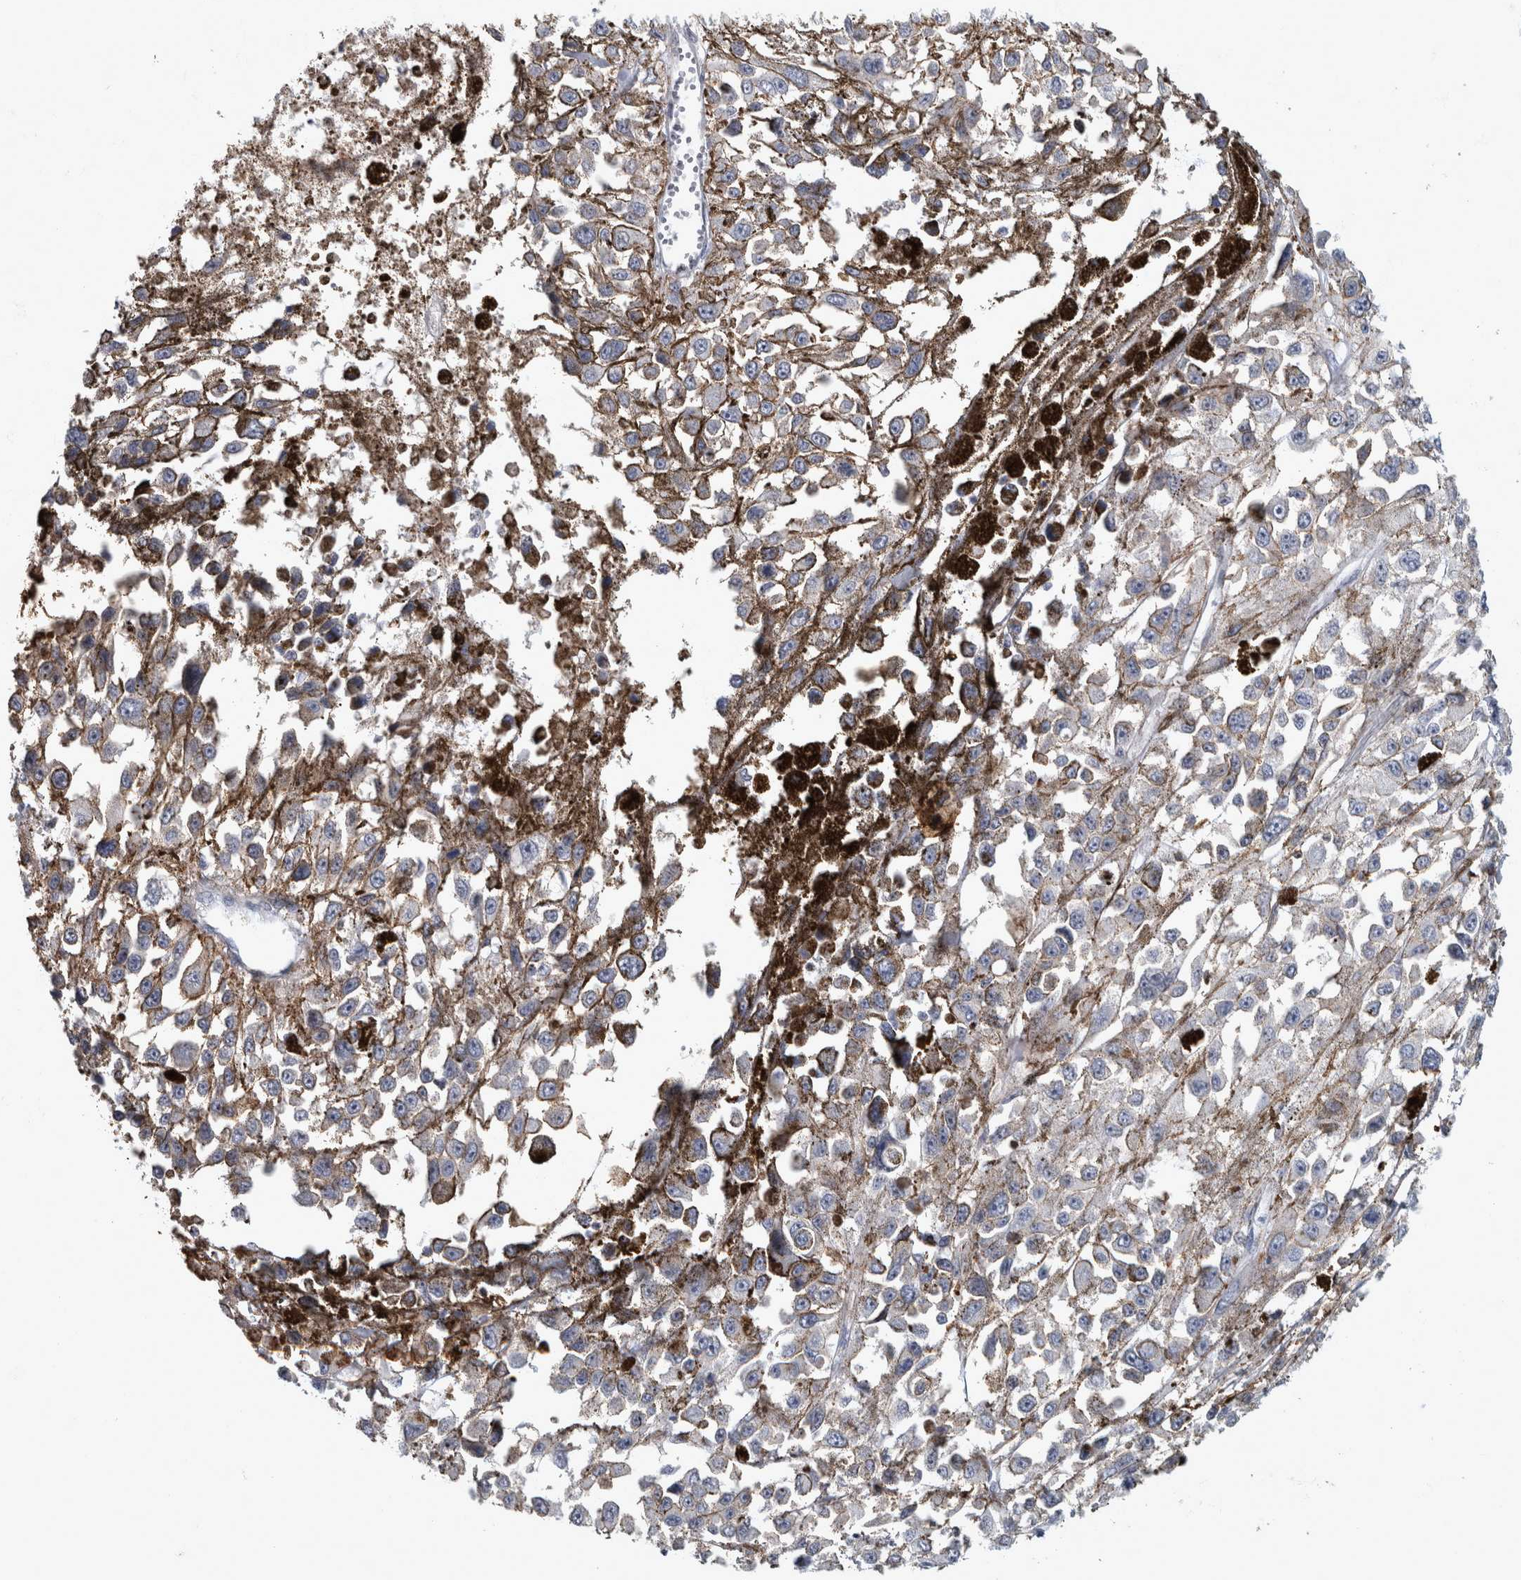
{"staining": {"intensity": "negative", "quantity": "none", "location": "none"}, "tissue": "melanoma", "cell_type": "Tumor cells", "image_type": "cancer", "snomed": [{"axis": "morphology", "description": "Malignant melanoma, Metastatic site"}, {"axis": "topography", "description": "Lymph node"}], "caption": "A high-resolution micrograph shows IHC staining of malignant melanoma (metastatic site), which displays no significant staining in tumor cells.", "gene": "DSG2", "patient": {"sex": "male", "age": 59}}